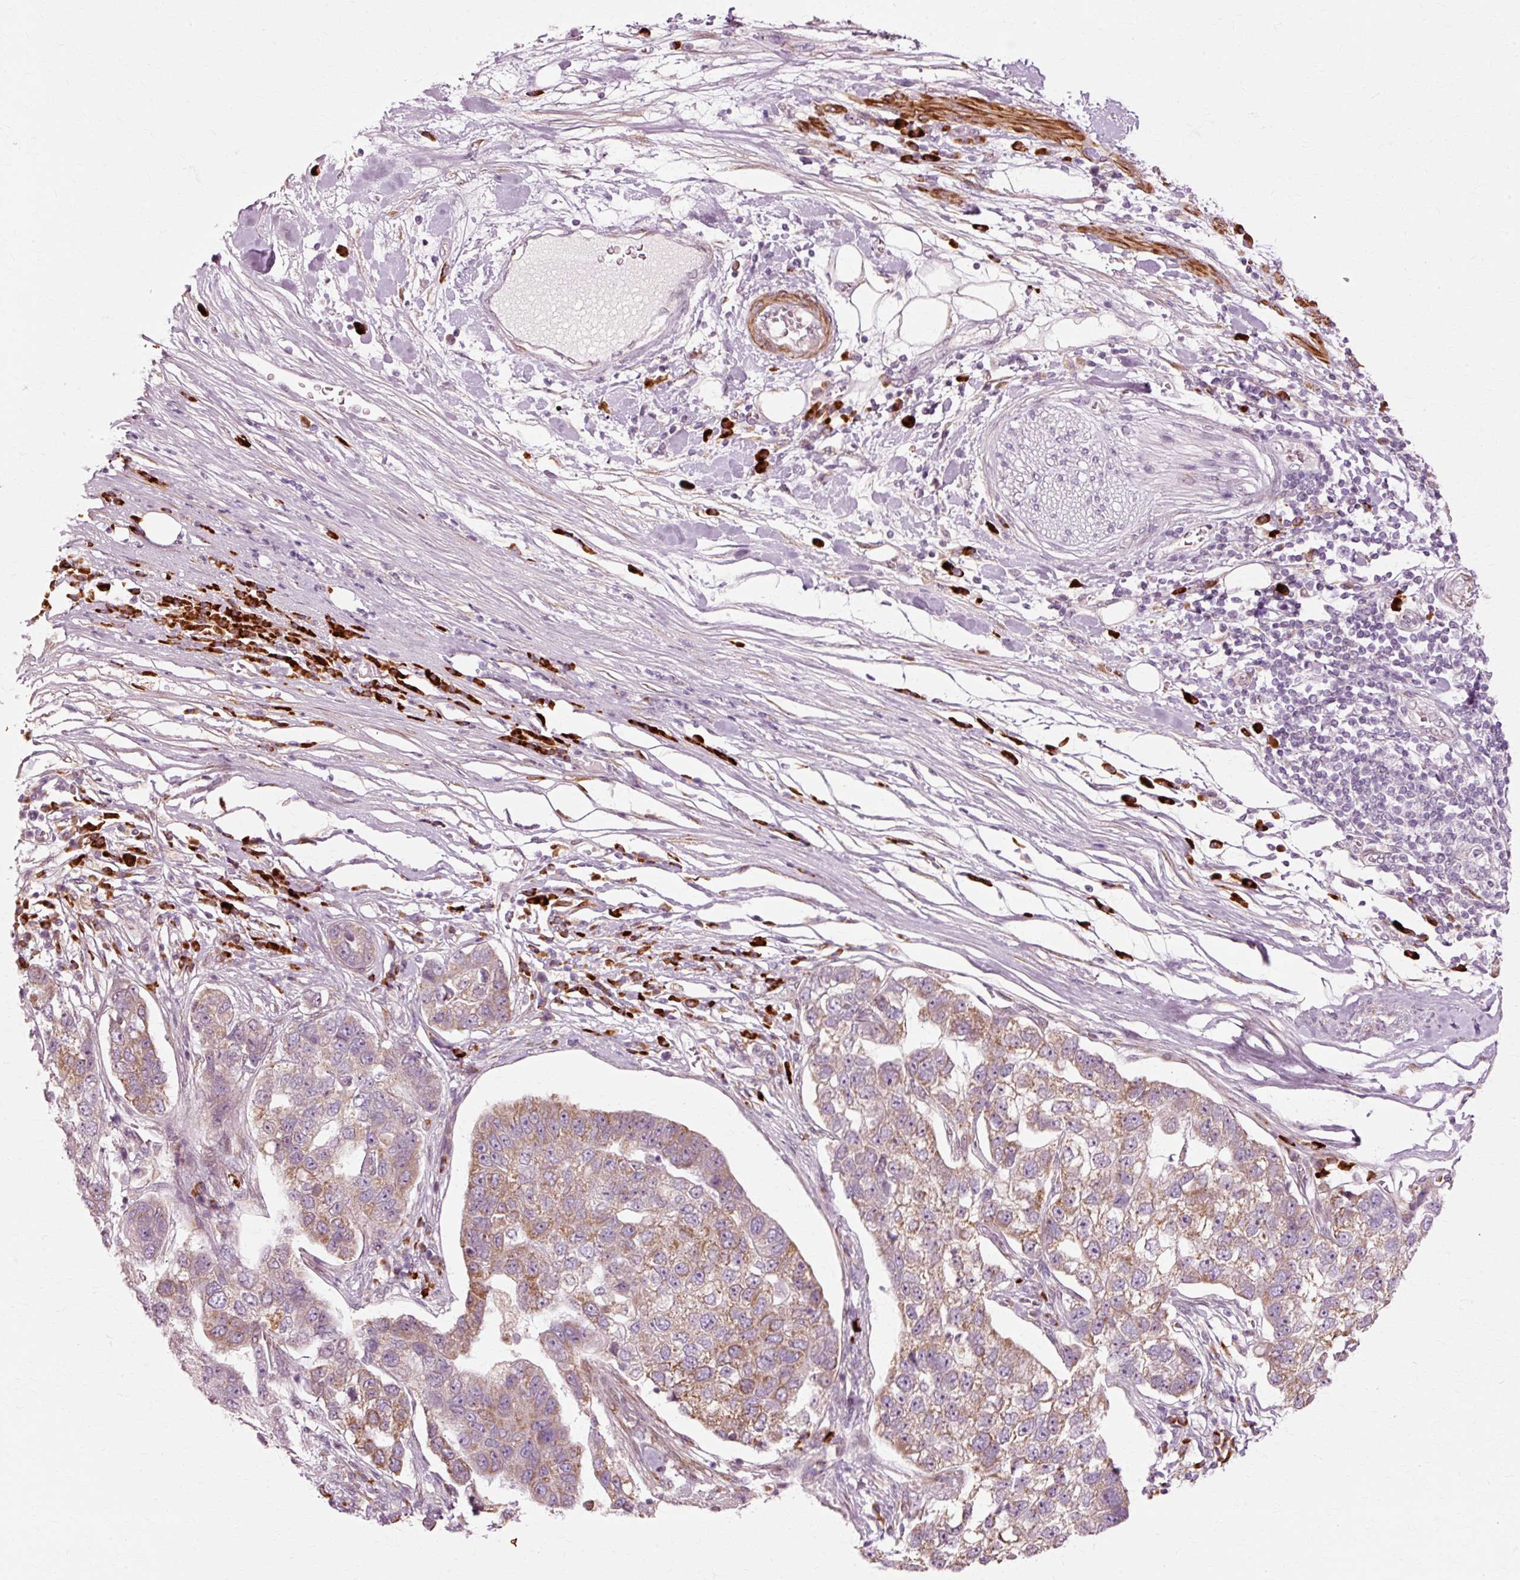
{"staining": {"intensity": "moderate", "quantity": "<25%", "location": "cytoplasmic/membranous"}, "tissue": "pancreatic cancer", "cell_type": "Tumor cells", "image_type": "cancer", "snomed": [{"axis": "morphology", "description": "Adenocarcinoma, NOS"}, {"axis": "topography", "description": "Pancreas"}], "caption": "Tumor cells show low levels of moderate cytoplasmic/membranous staining in about <25% of cells in pancreatic adenocarcinoma.", "gene": "RGPD5", "patient": {"sex": "female", "age": 61}}